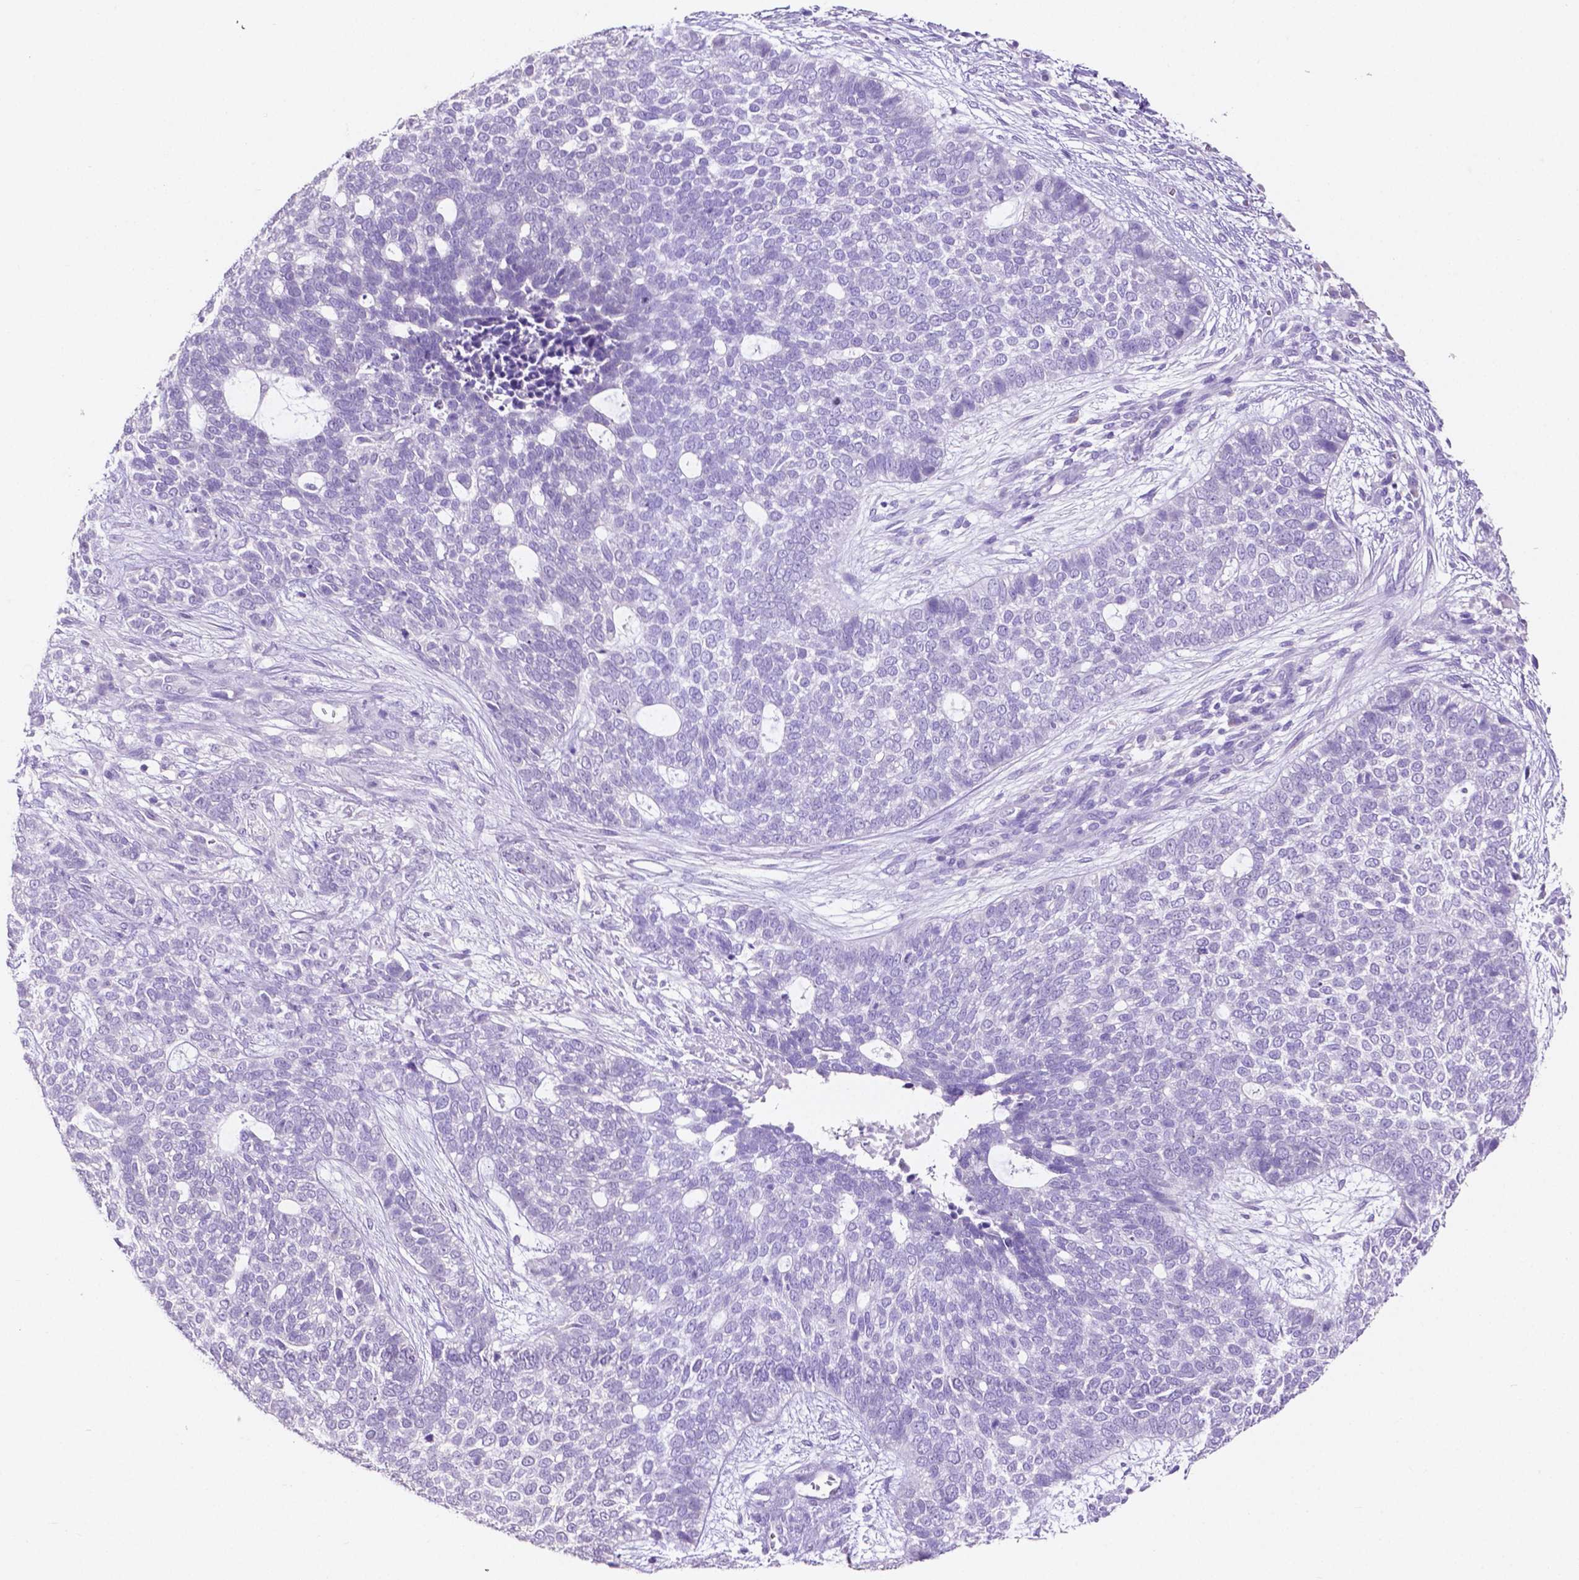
{"staining": {"intensity": "negative", "quantity": "none", "location": "none"}, "tissue": "skin cancer", "cell_type": "Tumor cells", "image_type": "cancer", "snomed": [{"axis": "morphology", "description": "Basal cell carcinoma"}, {"axis": "topography", "description": "Skin"}], "caption": "IHC photomicrograph of neoplastic tissue: human basal cell carcinoma (skin) stained with DAB reveals no significant protein expression in tumor cells.", "gene": "SLC22A2", "patient": {"sex": "female", "age": 69}}